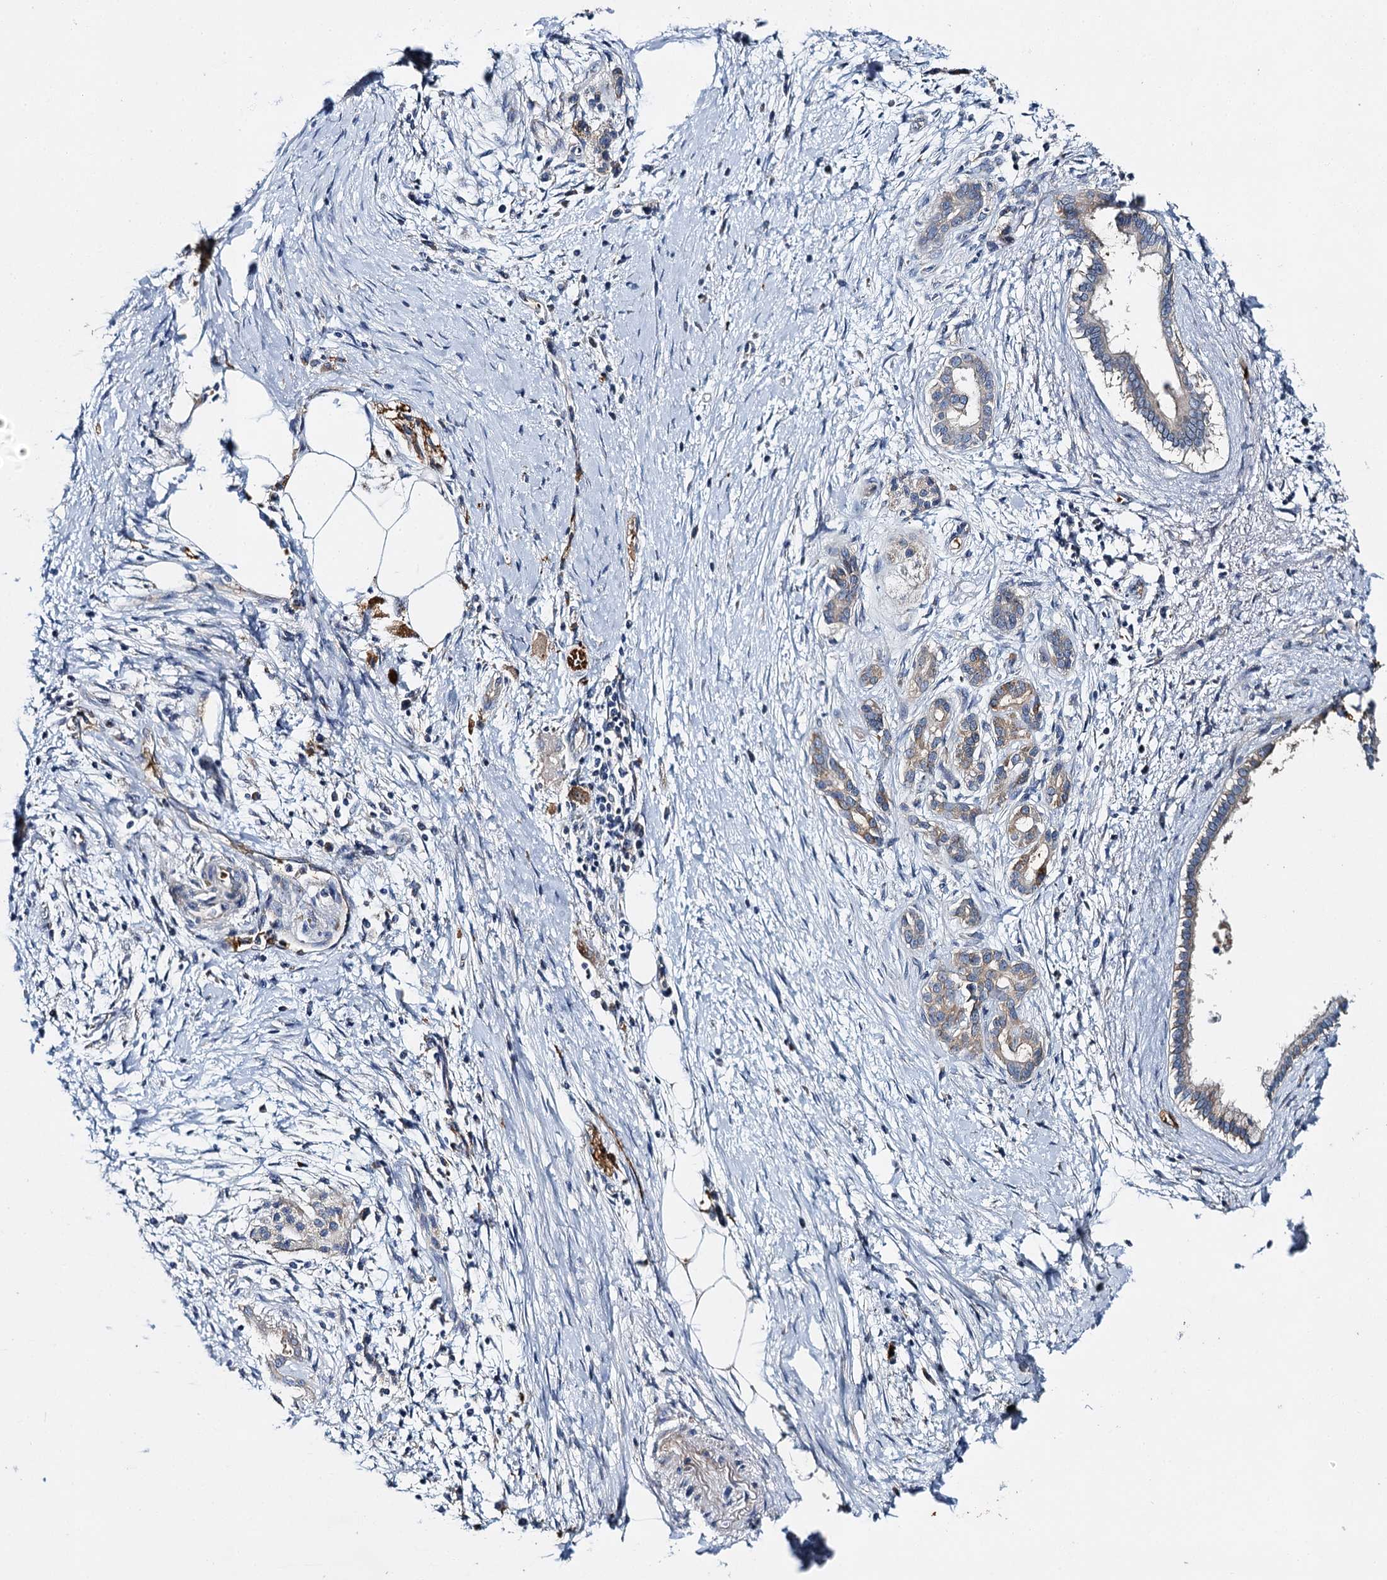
{"staining": {"intensity": "weak", "quantity": "25%-75%", "location": "cytoplasmic/membranous"}, "tissue": "pancreatic cancer", "cell_type": "Tumor cells", "image_type": "cancer", "snomed": [{"axis": "morphology", "description": "Adenocarcinoma, NOS"}, {"axis": "topography", "description": "Pancreas"}], "caption": "Immunohistochemistry (IHC) of pancreatic cancer reveals low levels of weak cytoplasmic/membranous positivity in about 25%-75% of tumor cells. The protein of interest is stained brown, and the nuclei are stained in blue (DAB IHC with brightfield microscopy, high magnification).", "gene": "BCS1L", "patient": {"sex": "male", "age": 58}}